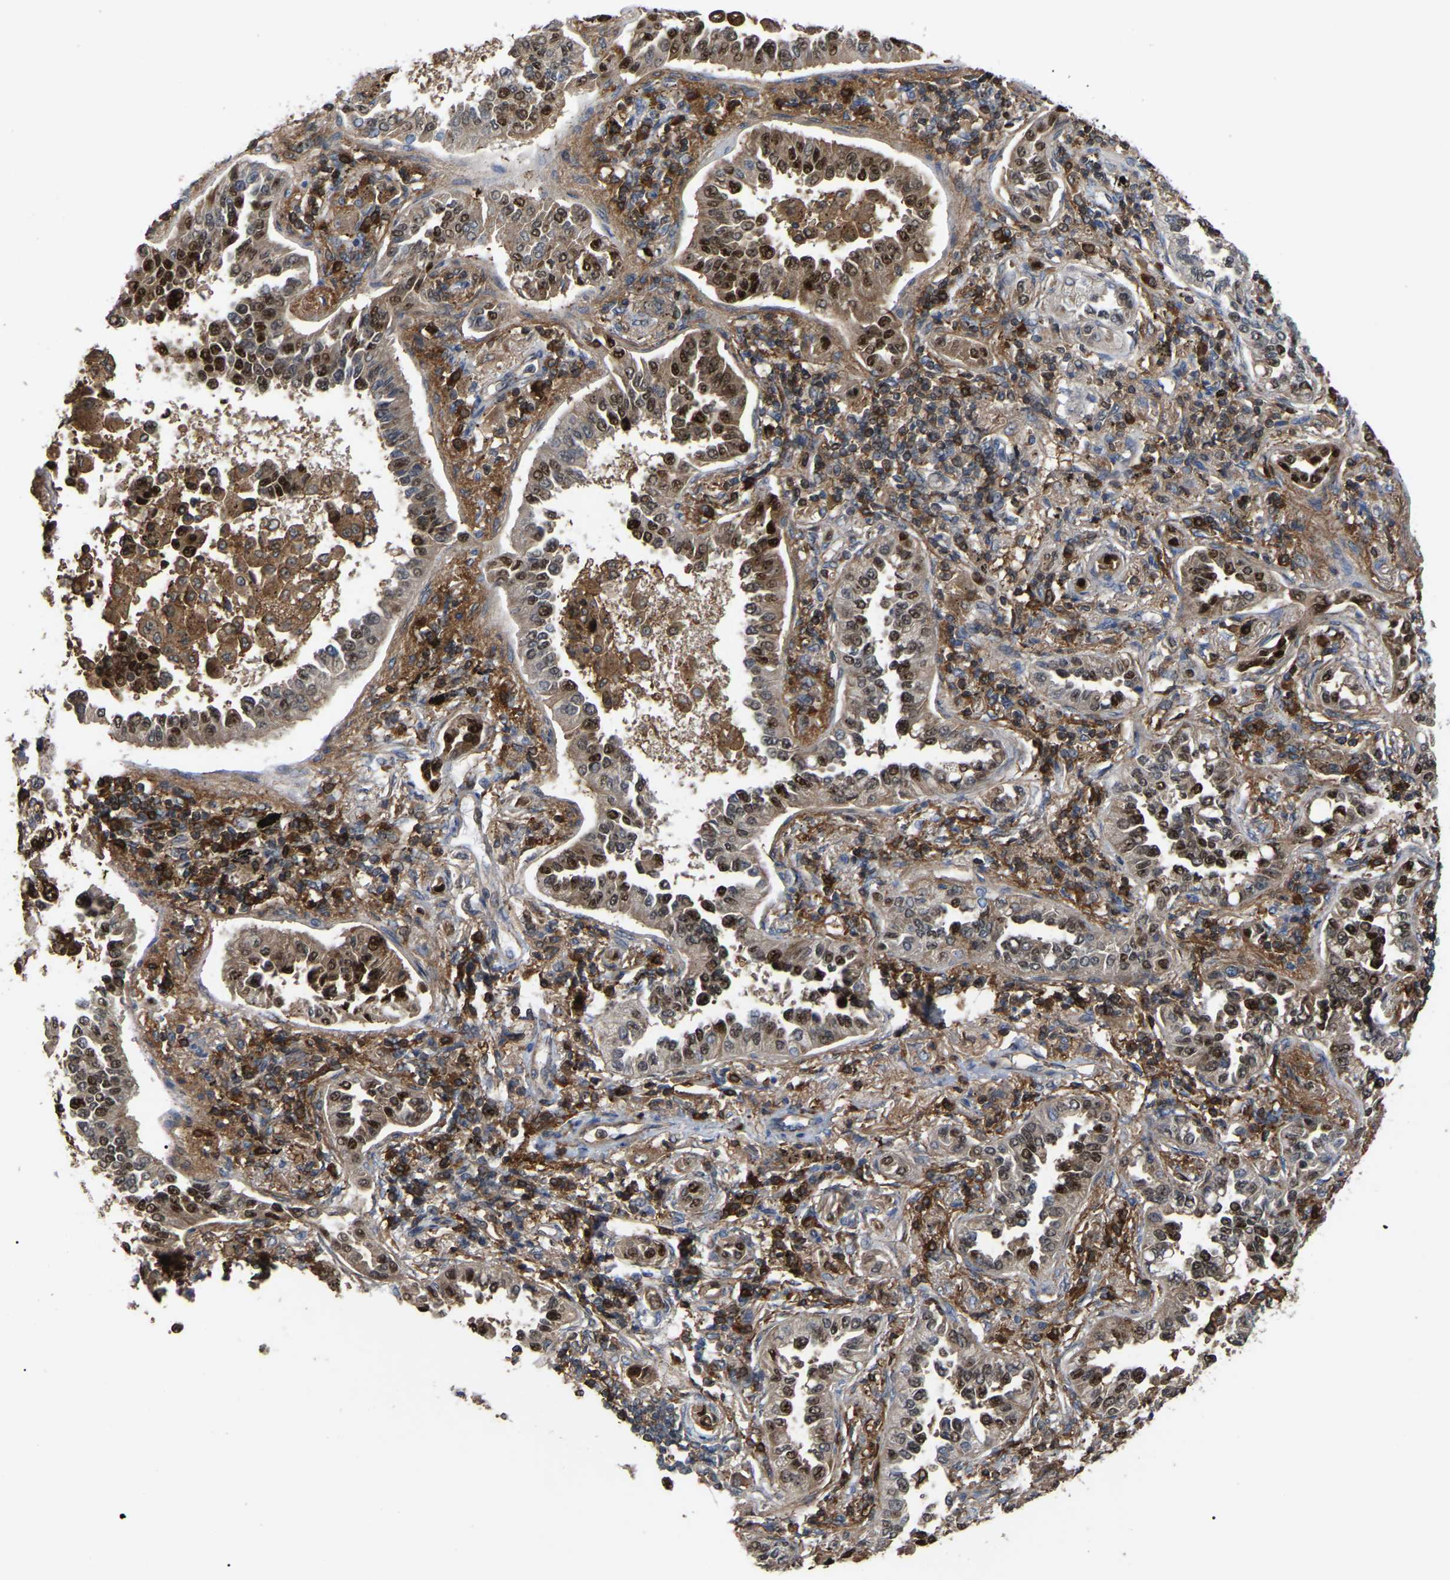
{"staining": {"intensity": "moderate", "quantity": ">75%", "location": "cytoplasmic/membranous,nuclear"}, "tissue": "lung cancer", "cell_type": "Tumor cells", "image_type": "cancer", "snomed": [{"axis": "morphology", "description": "Normal tissue, NOS"}, {"axis": "morphology", "description": "Adenocarcinoma, NOS"}, {"axis": "topography", "description": "Lung"}], "caption": "This image reveals adenocarcinoma (lung) stained with immunohistochemistry (IHC) to label a protein in brown. The cytoplasmic/membranous and nuclear of tumor cells show moderate positivity for the protein. Nuclei are counter-stained blue.", "gene": "CIT", "patient": {"sex": "male", "age": 59}}